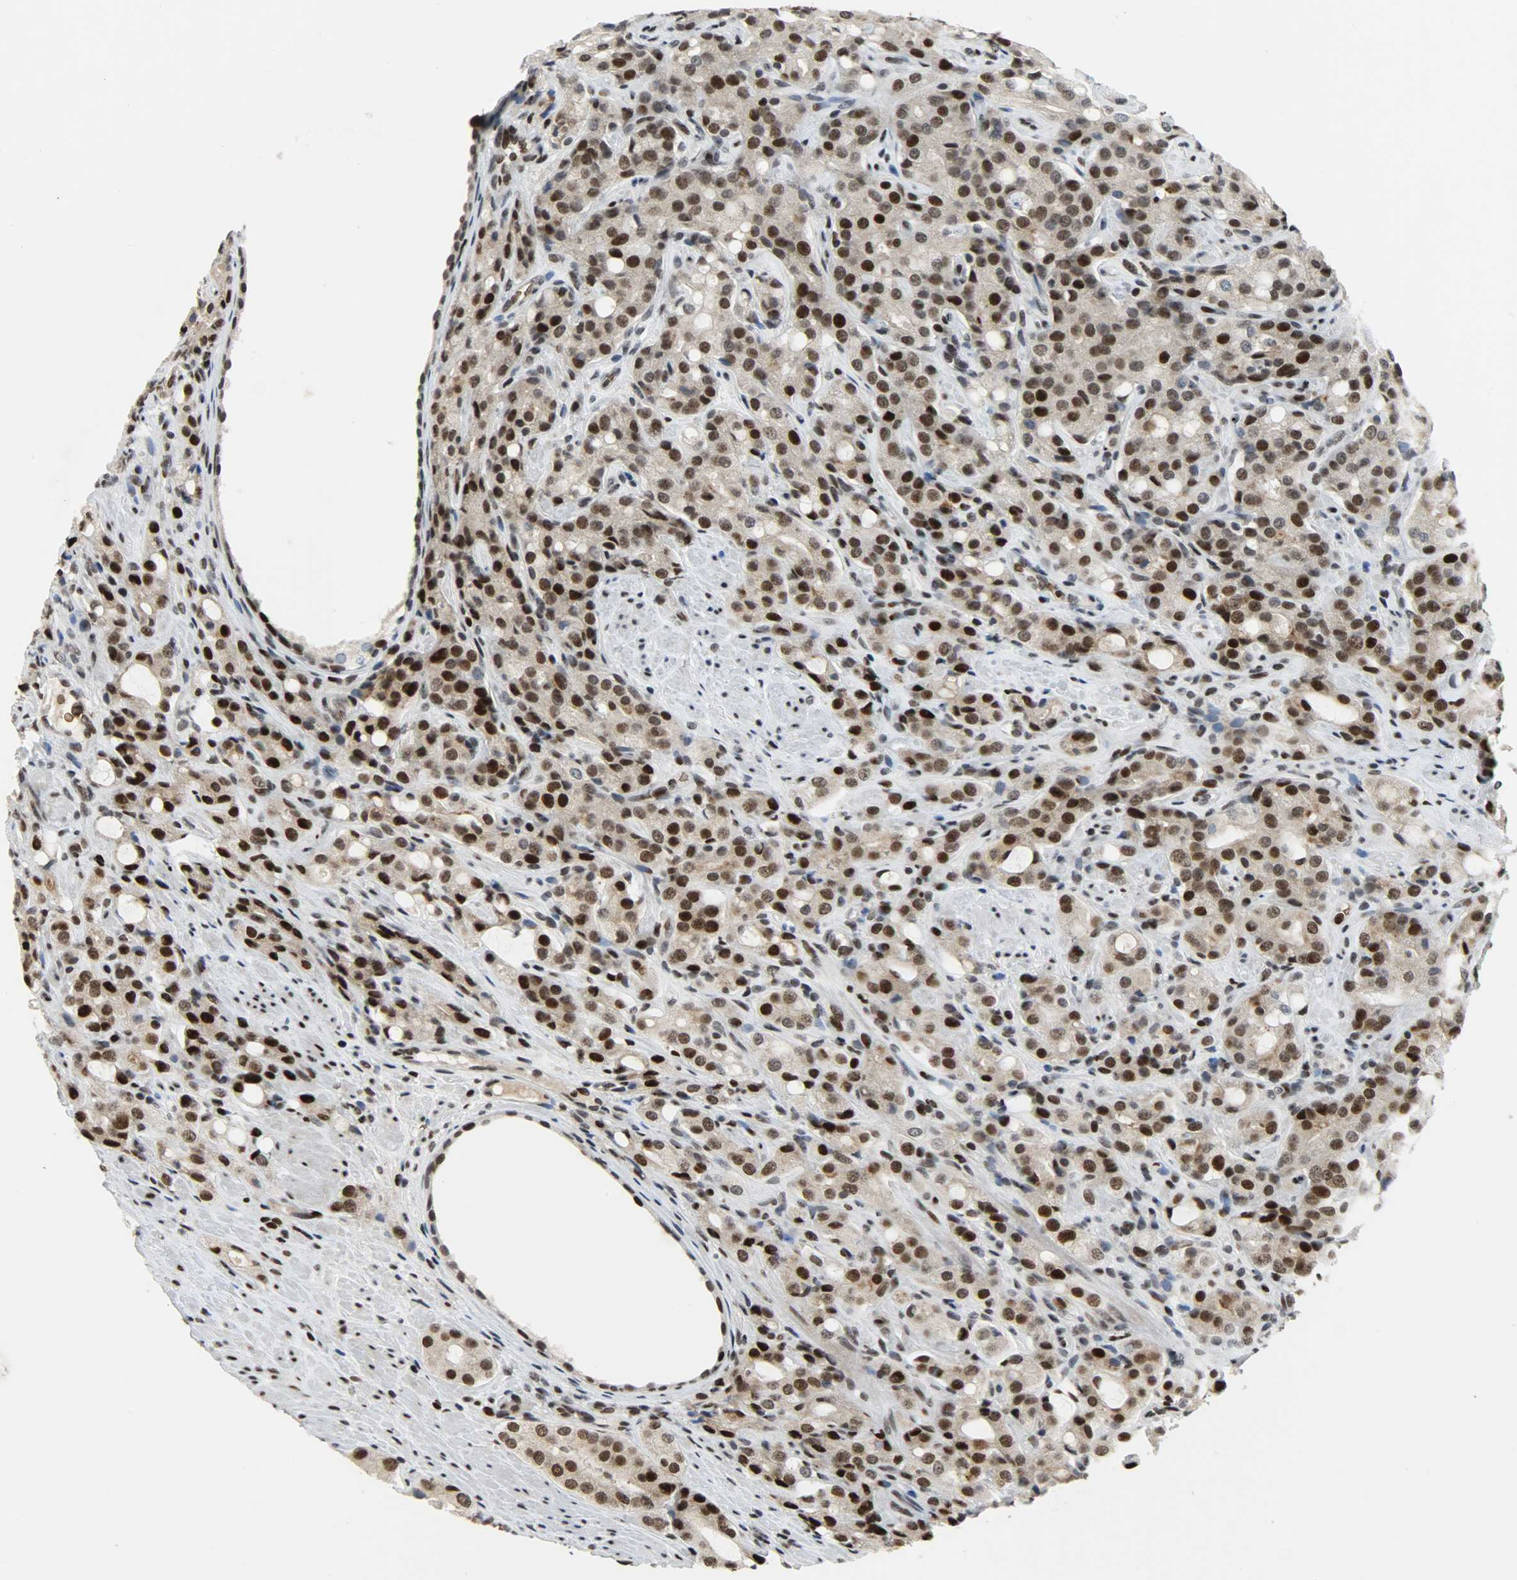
{"staining": {"intensity": "strong", "quantity": ">75%", "location": "cytoplasmic/membranous,nuclear"}, "tissue": "prostate cancer", "cell_type": "Tumor cells", "image_type": "cancer", "snomed": [{"axis": "morphology", "description": "Adenocarcinoma, High grade"}, {"axis": "topography", "description": "Prostate"}], "caption": "IHC histopathology image of neoplastic tissue: human high-grade adenocarcinoma (prostate) stained using immunohistochemistry (IHC) shows high levels of strong protein expression localized specifically in the cytoplasmic/membranous and nuclear of tumor cells, appearing as a cytoplasmic/membranous and nuclear brown color.", "gene": "SNAI1", "patient": {"sex": "male", "age": 72}}